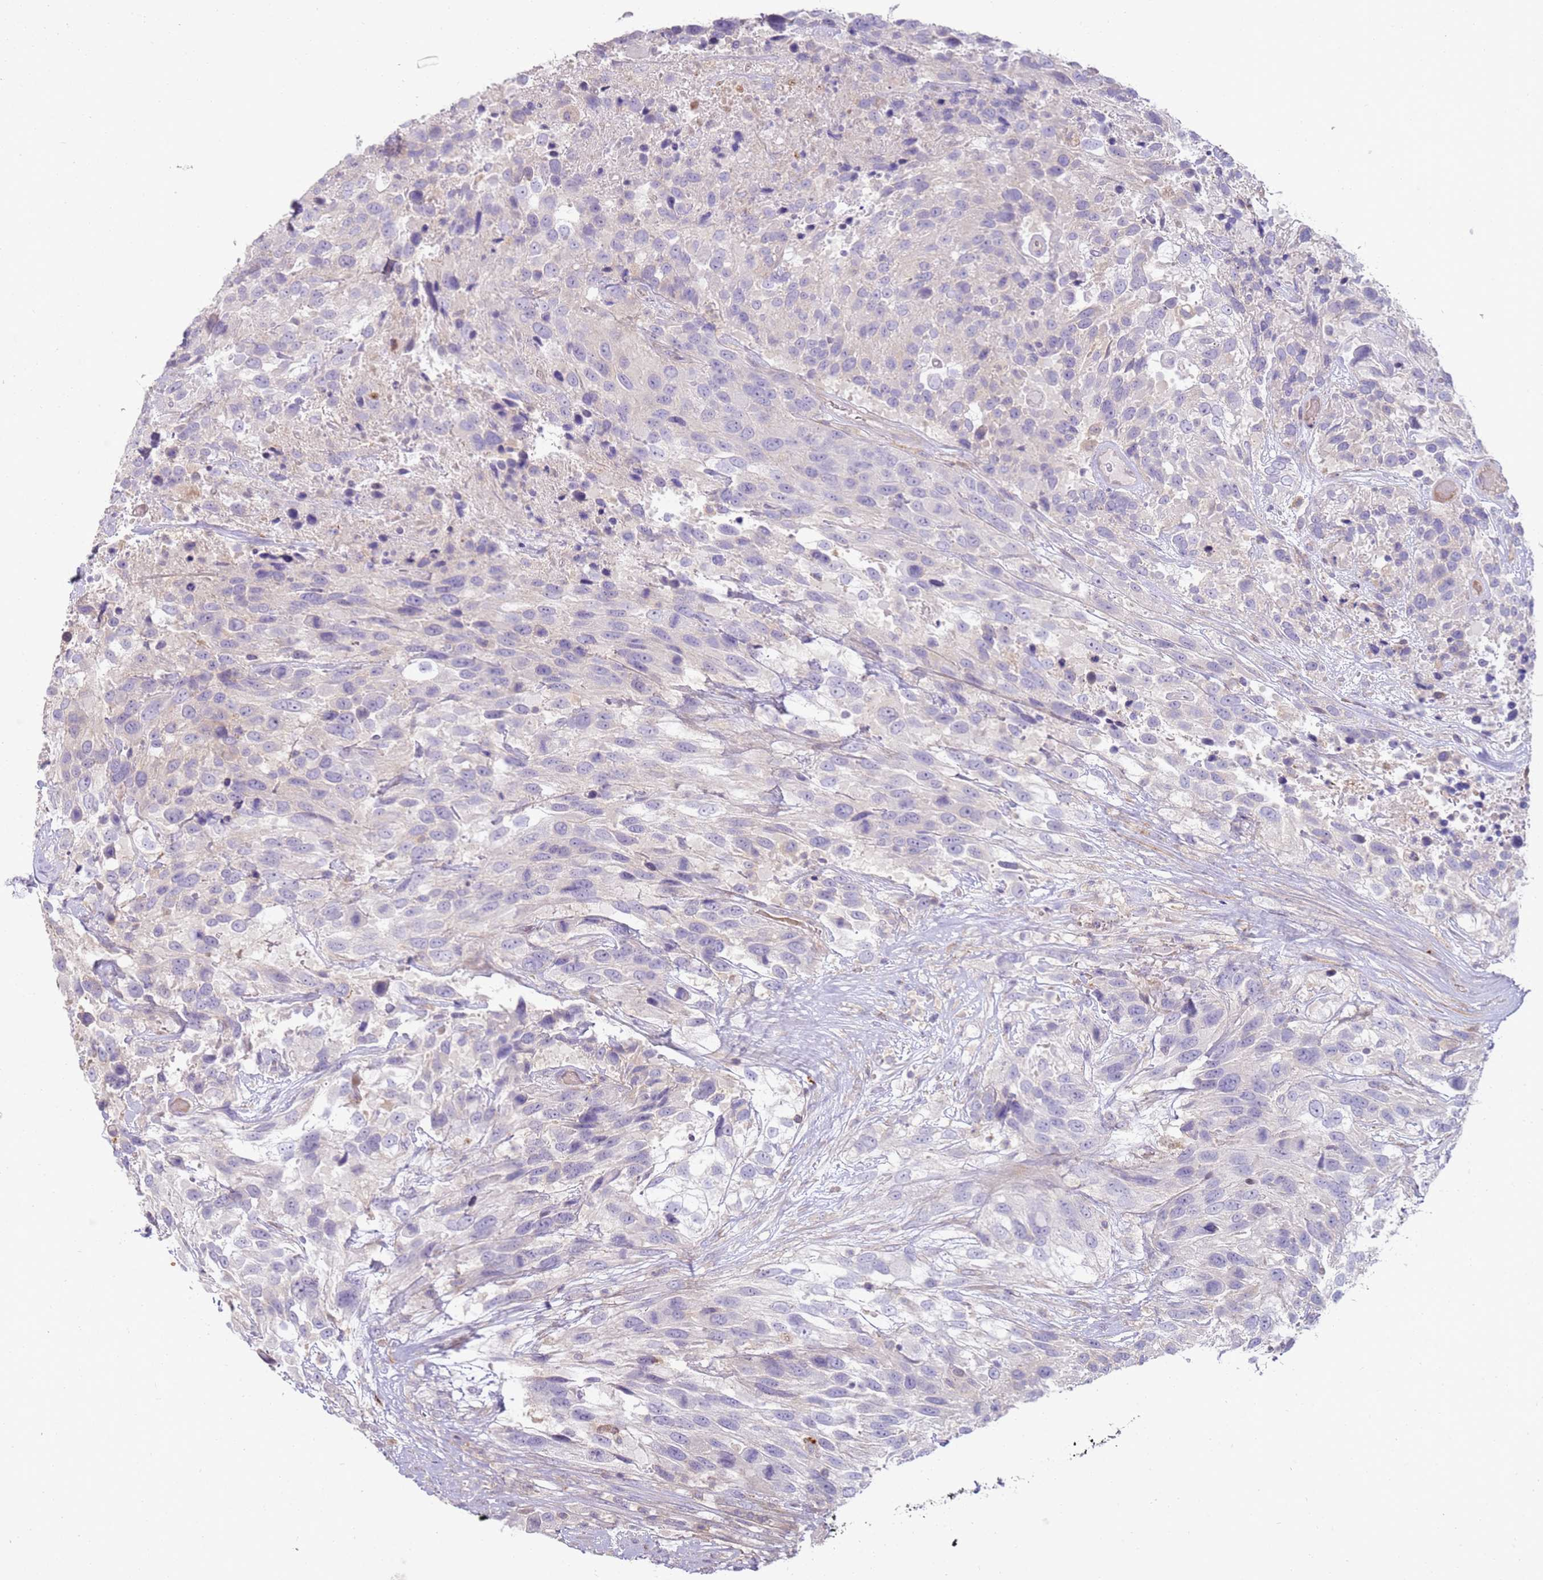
{"staining": {"intensity": "negative", "quantity": "none", "location": "none"}, "tissue": "urothelial cancer", "cell_type": "Tumor cells", "image_type": "cancer", "snomed": [{"axis": "morphology", "description": "Urothelial carcinoma, High grade"}, {"axis": "topography", "description": "Urinary bladder"}], "caption": "A high-resolution image shows IHC staining of urothelial cancer, which demonstrates no significant staining in tumor cells.", "gene": "FPR1", "patient": {"sex": "female", "age": 70}}